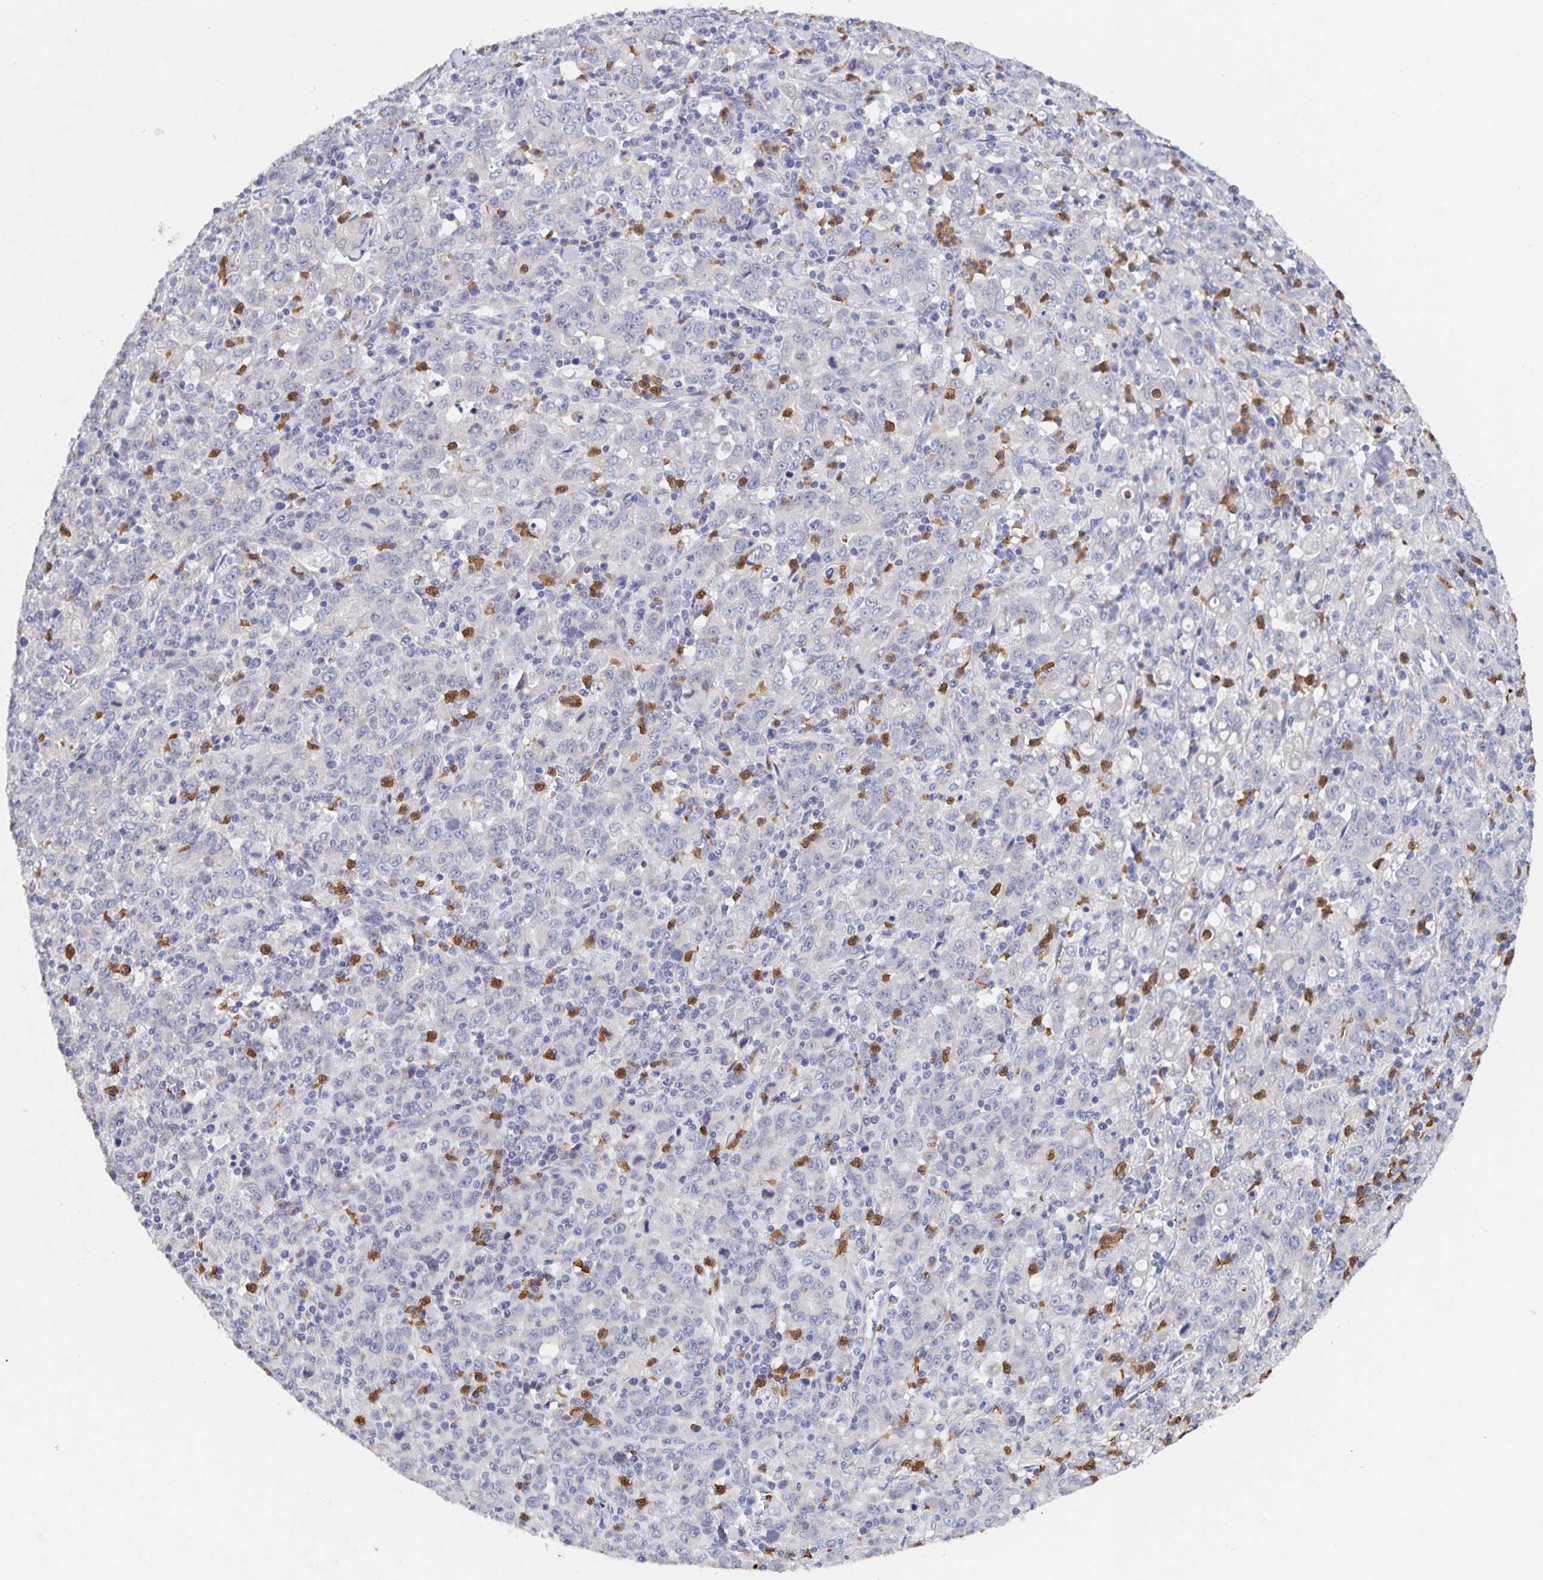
{"staining": {"intensity": "negative", "quantity": "none", "location": "none"}, "tissue": "stomach cancer", "cell_type": "Tumor cells", "image_type": "cancer", "snomed": [{"axis": "morphology", "description": "Adenocarcinoma, NOS"}, {"axis": "topography", "description": "Stomach, upper"}], "caption": "Tumor cells are negative for brown protein staining in adenocarcinoma (stomach).", "gene": "CDC42BPG", "patient": {"sex": "male", "age": 69}}